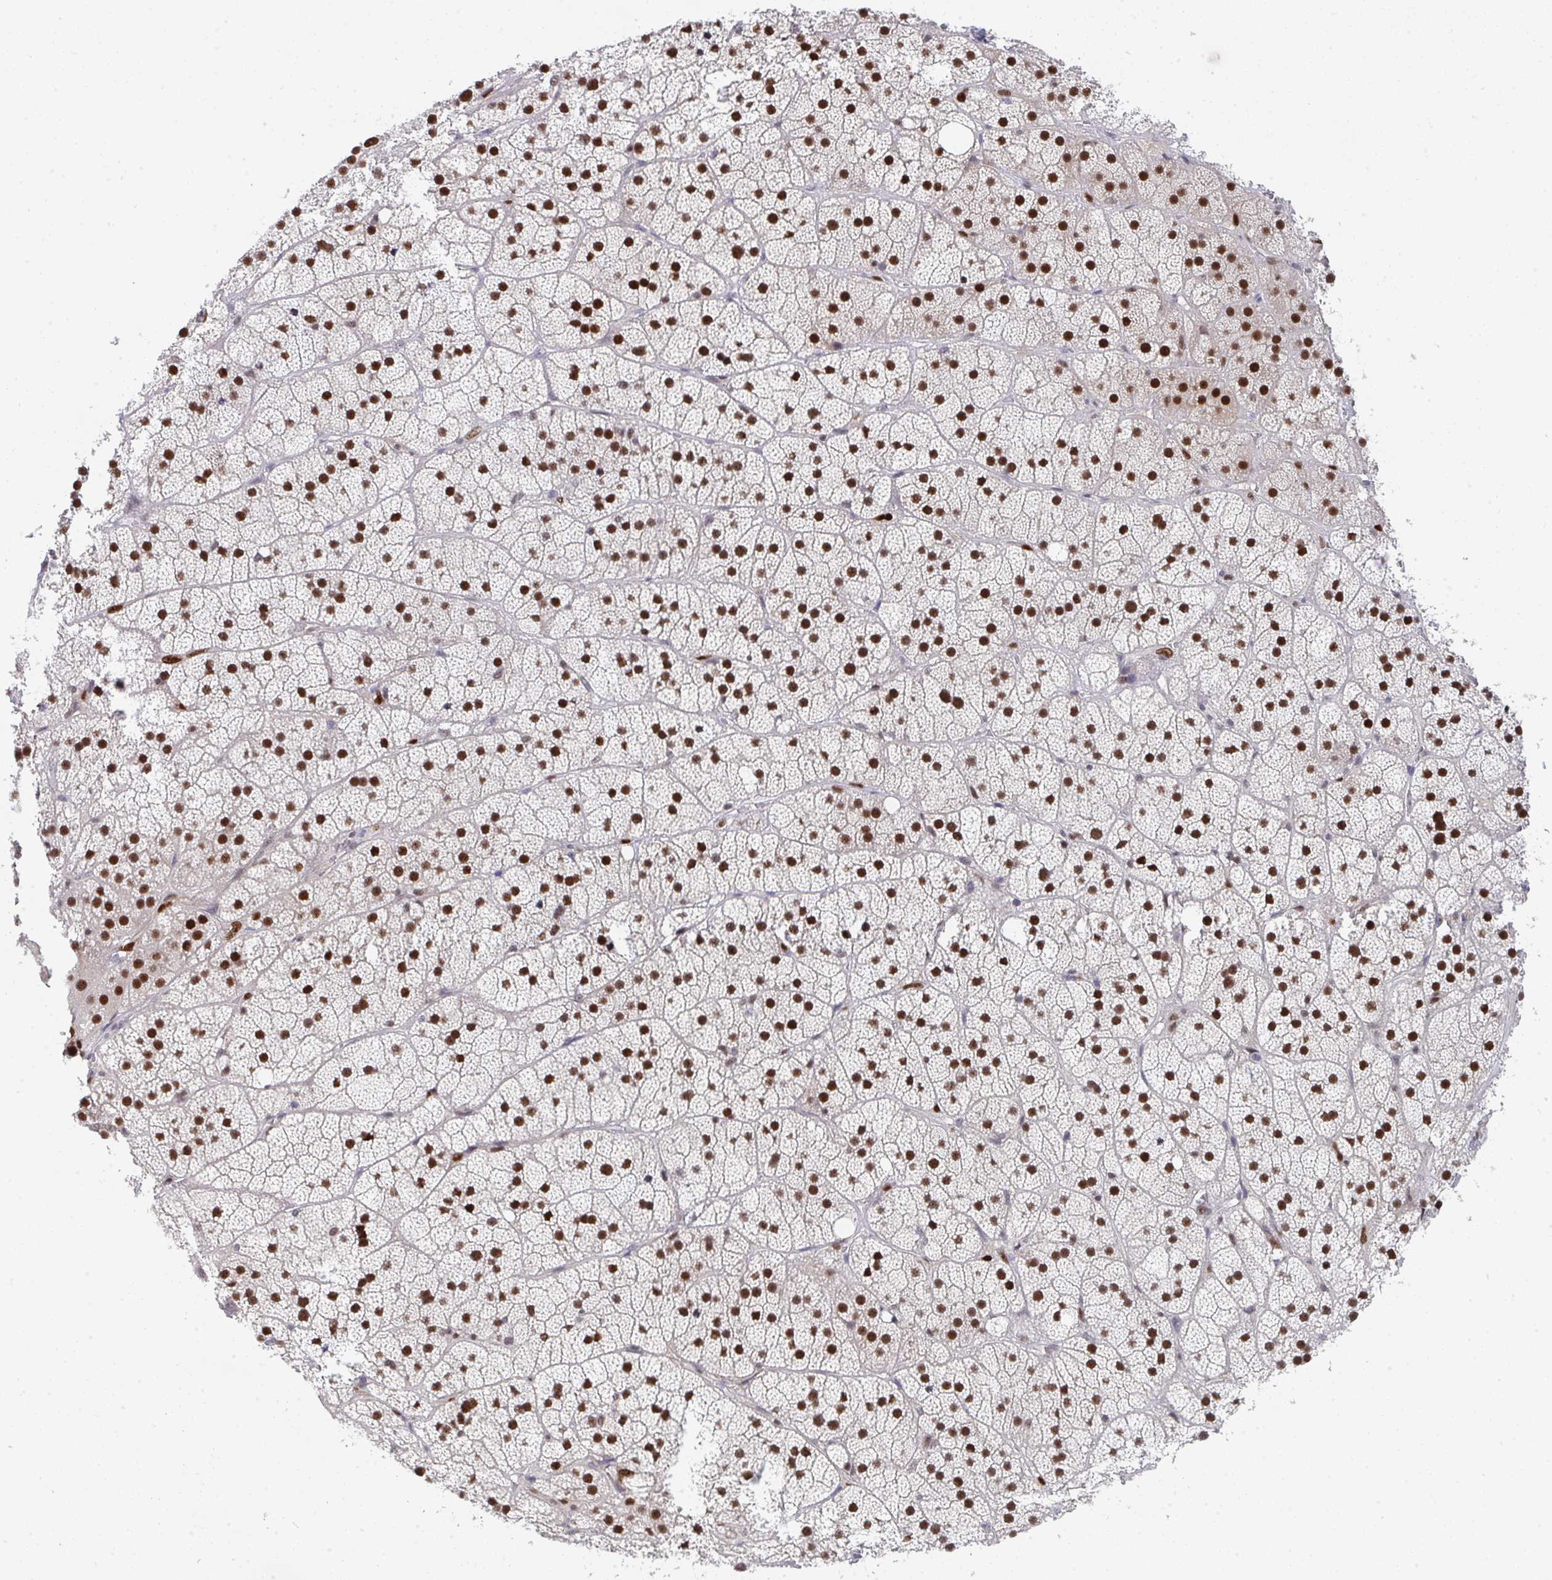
{"staining": {"intensity": "strong", "quantity": ">75%", "location": "nuclear"}, "tissue": "adrenal gland", "cell_type": "Glandular cells", "image_type": "normal", "snomed": [{"axis": "morphology", "description": "Normal tissue, NOS"}, {"axis": "topography", "description": "Adrenal gland"}], "caption": "This is a histology image of IHC staining of normal adrenal gland, which shows strong expression in the nuclear of glandular cells.", "gene": "JDP2", "patient": {"sex": "male", "age": 57}}